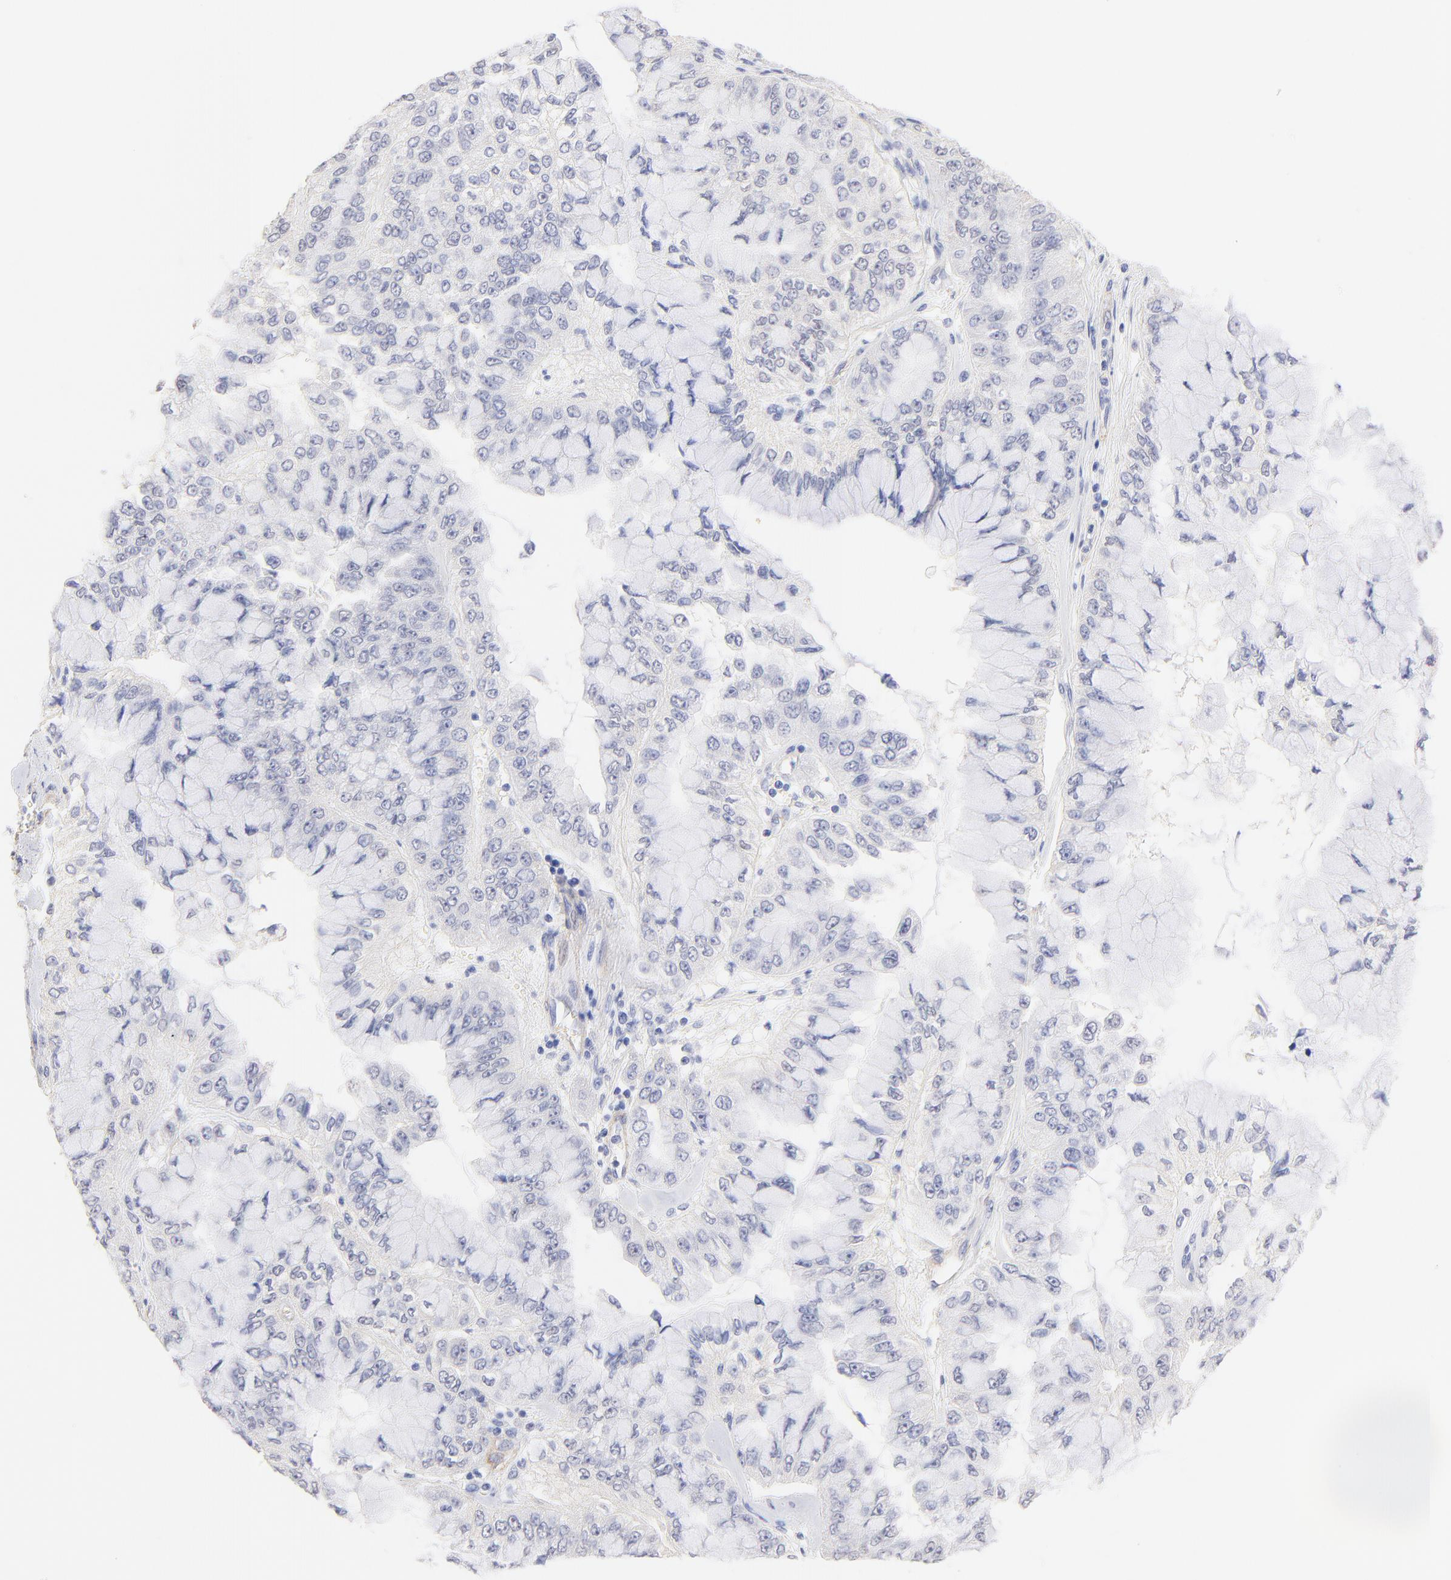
{"staining": {"intensity": "negative", "quantity": "none", "location": "none"}, "tissue": "liver cancer", "cell_type": "Tumor cells", "image_type": "cancer", "snomed": [{"axis": "morphology", "description": "Cholangiocarcinoma"}, {"axis": "topography", "description": "Liver"}], "caption": "Liver cancer stained for a protein using IHC reveals no staining tumor cells.", "gene": "ACTRT1", "patient": {"sex": "female", "age": 79}}